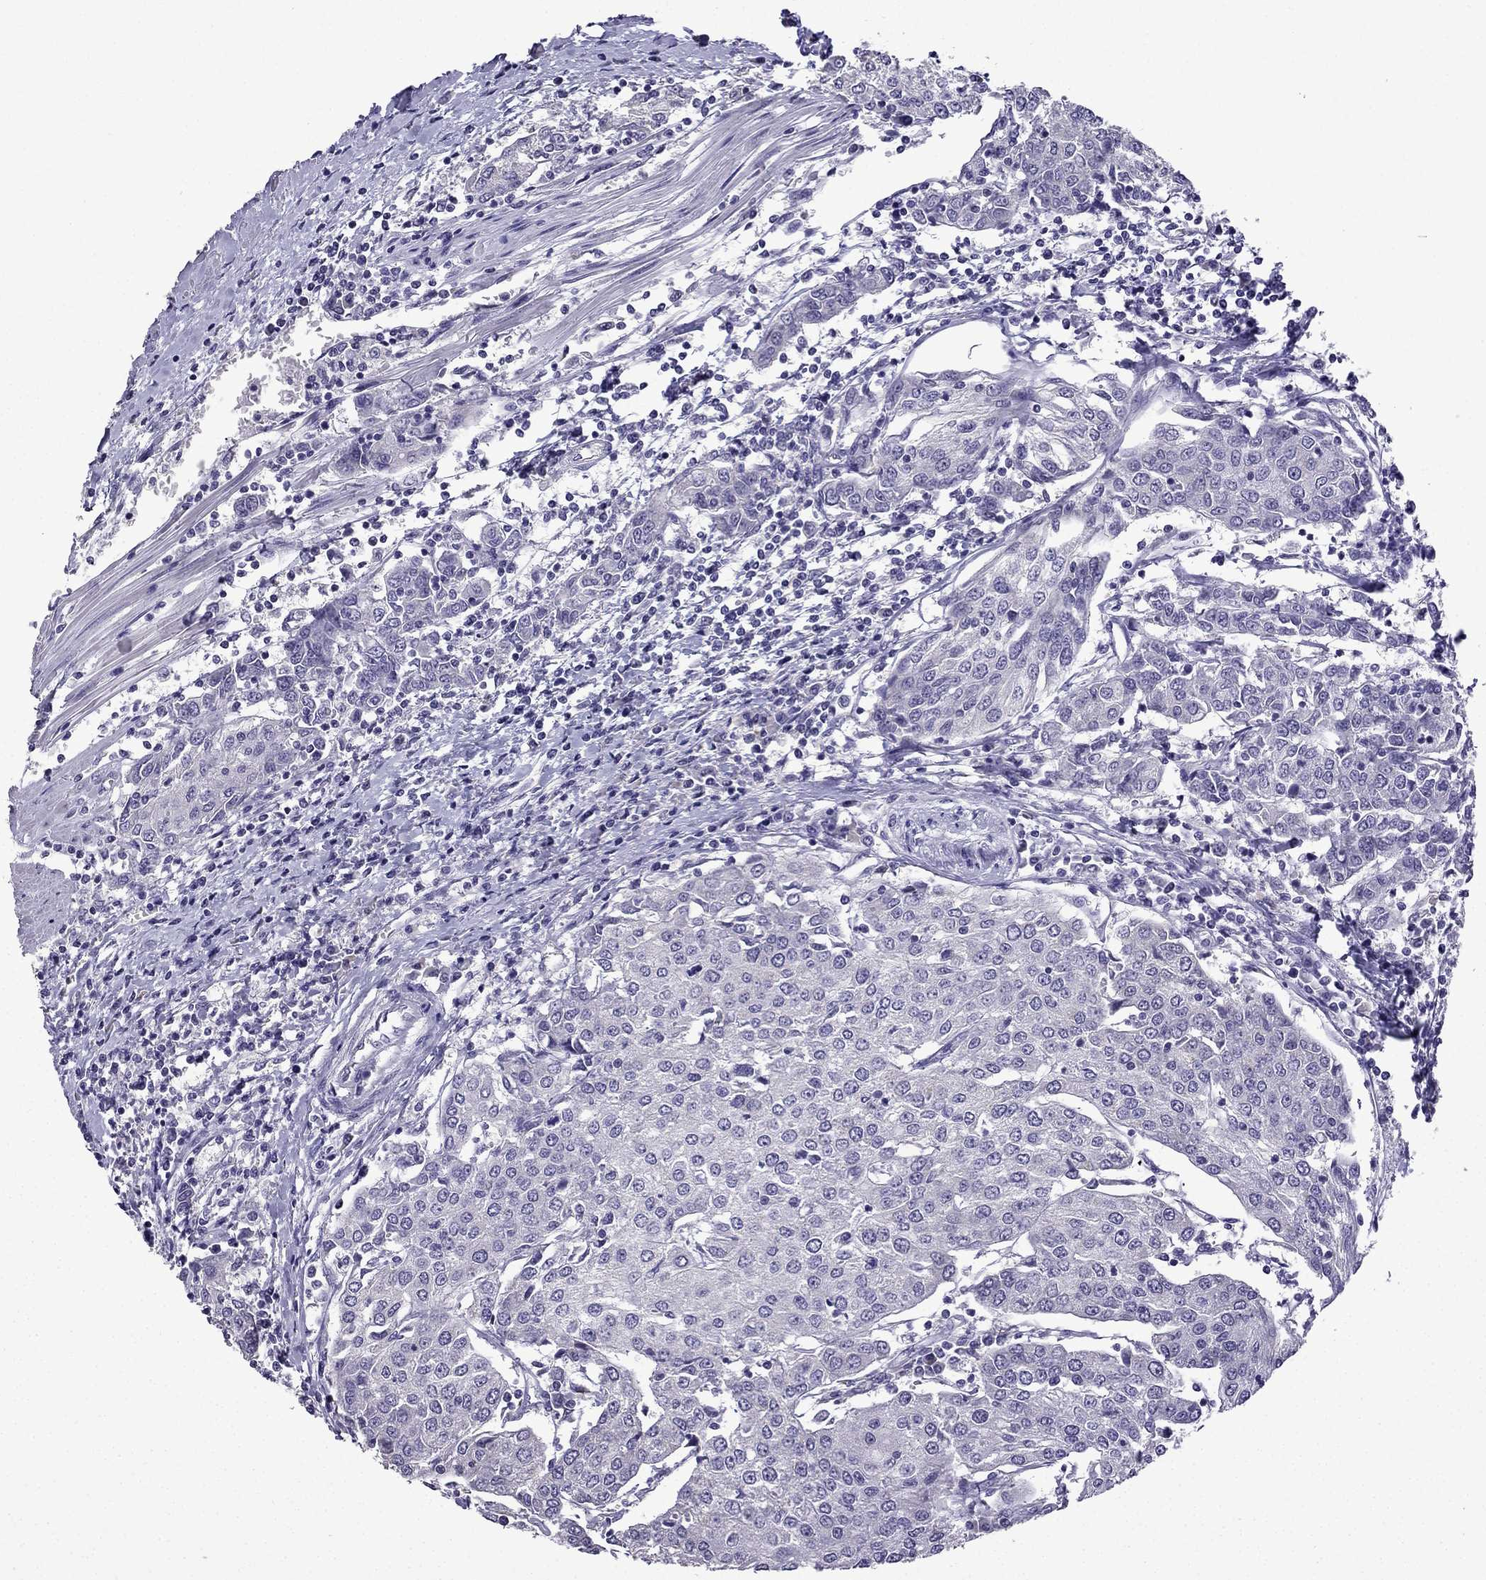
{"staining": {"intensity": "negative", "quantity": "none", "location": "none"}, "tissue": "urothelial cancer", "cell_type": "Tumor cells", "image_type": "cancer", "snomed": [{"axis": "morphology", "description": "Urothelial carcinoma, High grade"}, {"axis": "topography", "description": "Urinary bladder"}], "caption": "IHC image of neoplastic tissue: human urothelial cancer stained with DAB (3,3'-diaminobenzidine) shows no significant protein expression in tumor cells. Brightfield microscopy of immunohistochemistry (IHC) stained with DAB (brown) and hematoxylin (blue), captured at high magnification.", "gene": "TTN", "patient": {"sex": "female", "age": 85}}